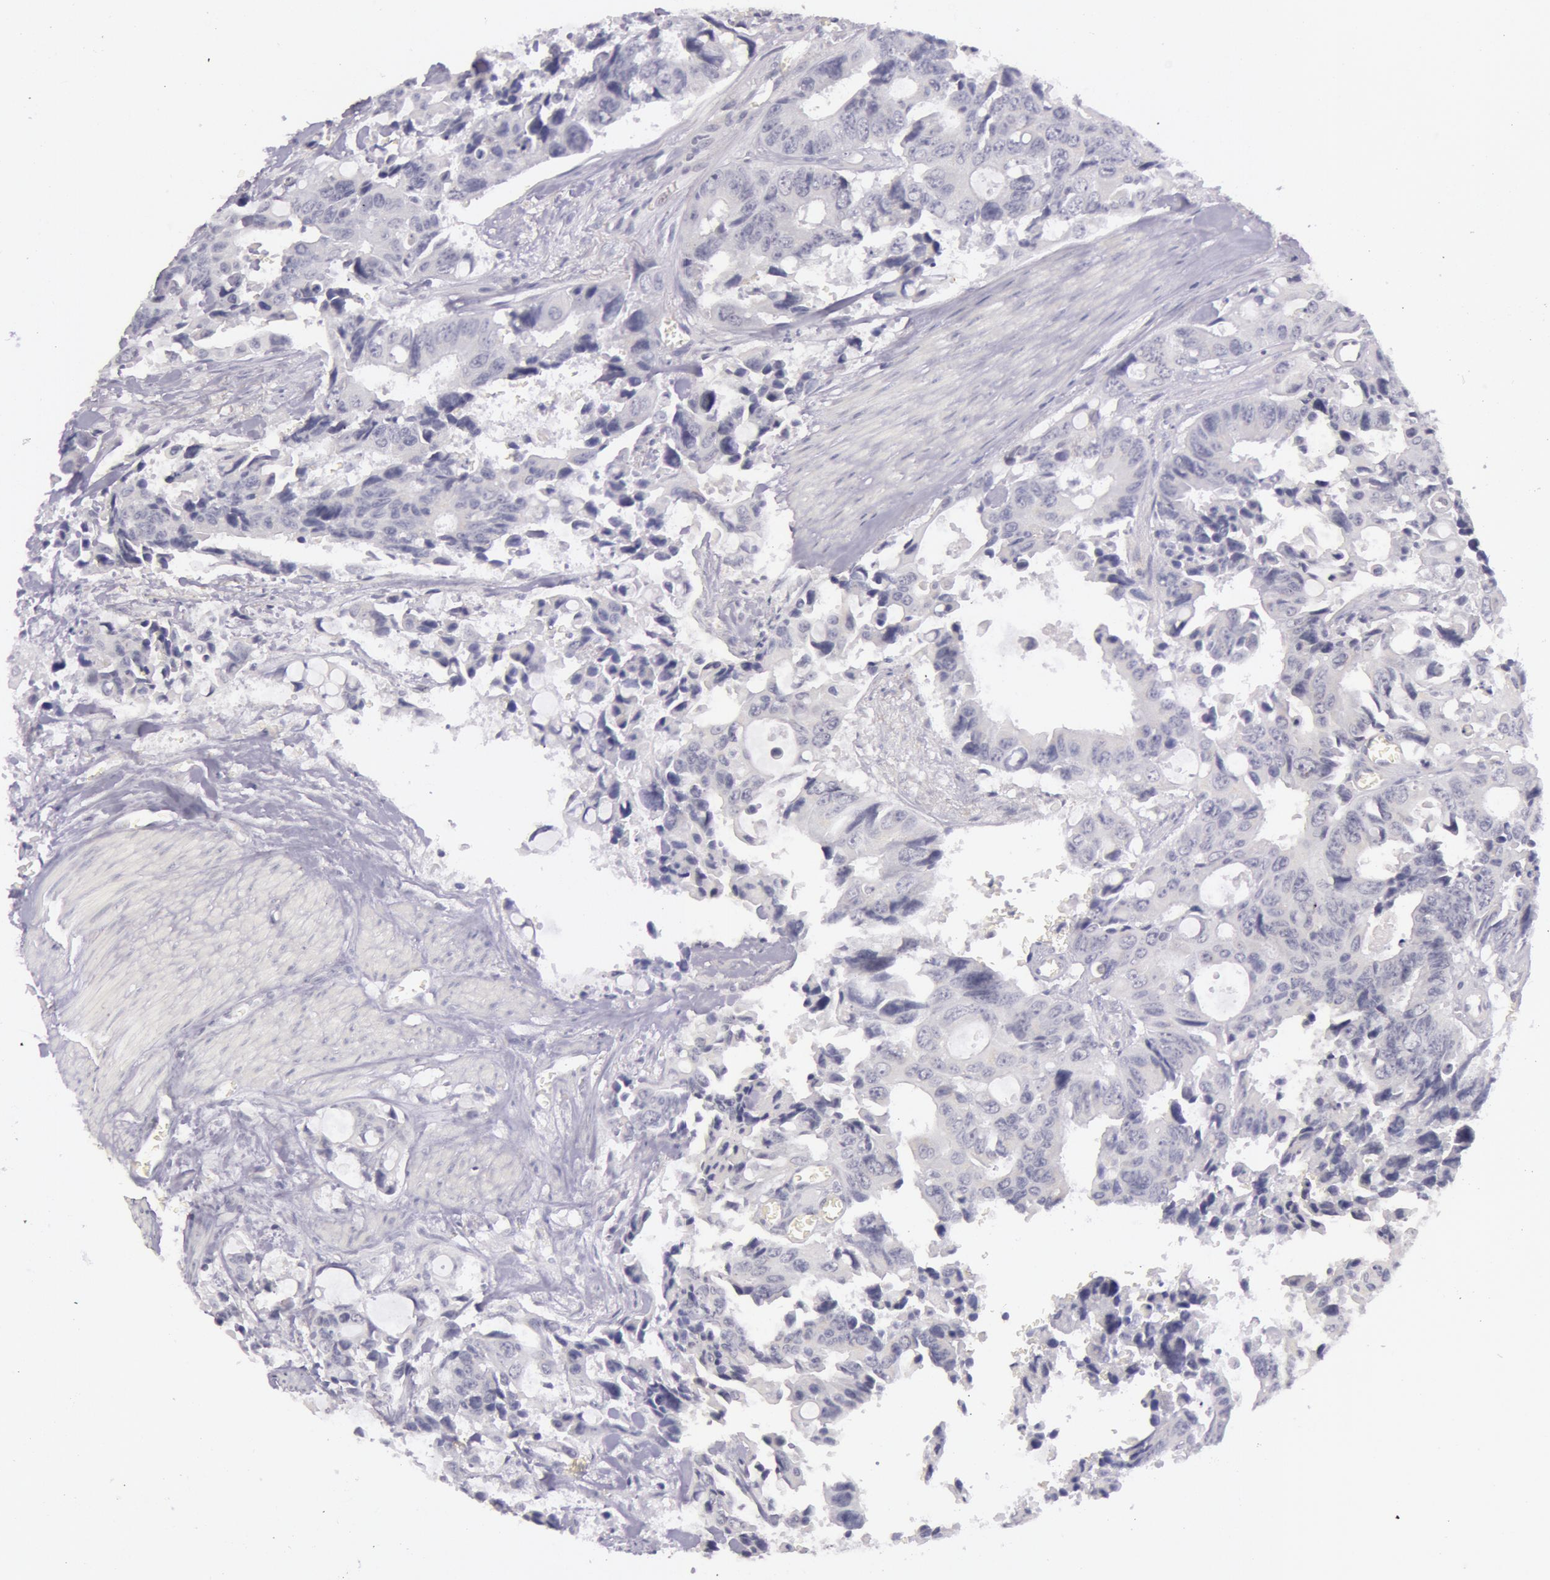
{"staining": {"intensity": "negative", "quantity": "none", "location": "none"}, "tissue": "colorectal cancer", "cell_type": "Tumor cells", "image_type": "cancer", "snomed": [{"axis": "morphology", "description": "Adenocarcinoma, NOS"}, {"axis": "topography", "description": "Rectum"}], "caption": "Micrograph shows no protein positivity in tumor cells of adenocarcinoma (colorectal) tissue.", "gene": "RBMY1F", "patient": {"sex": "male", "age": 76}}